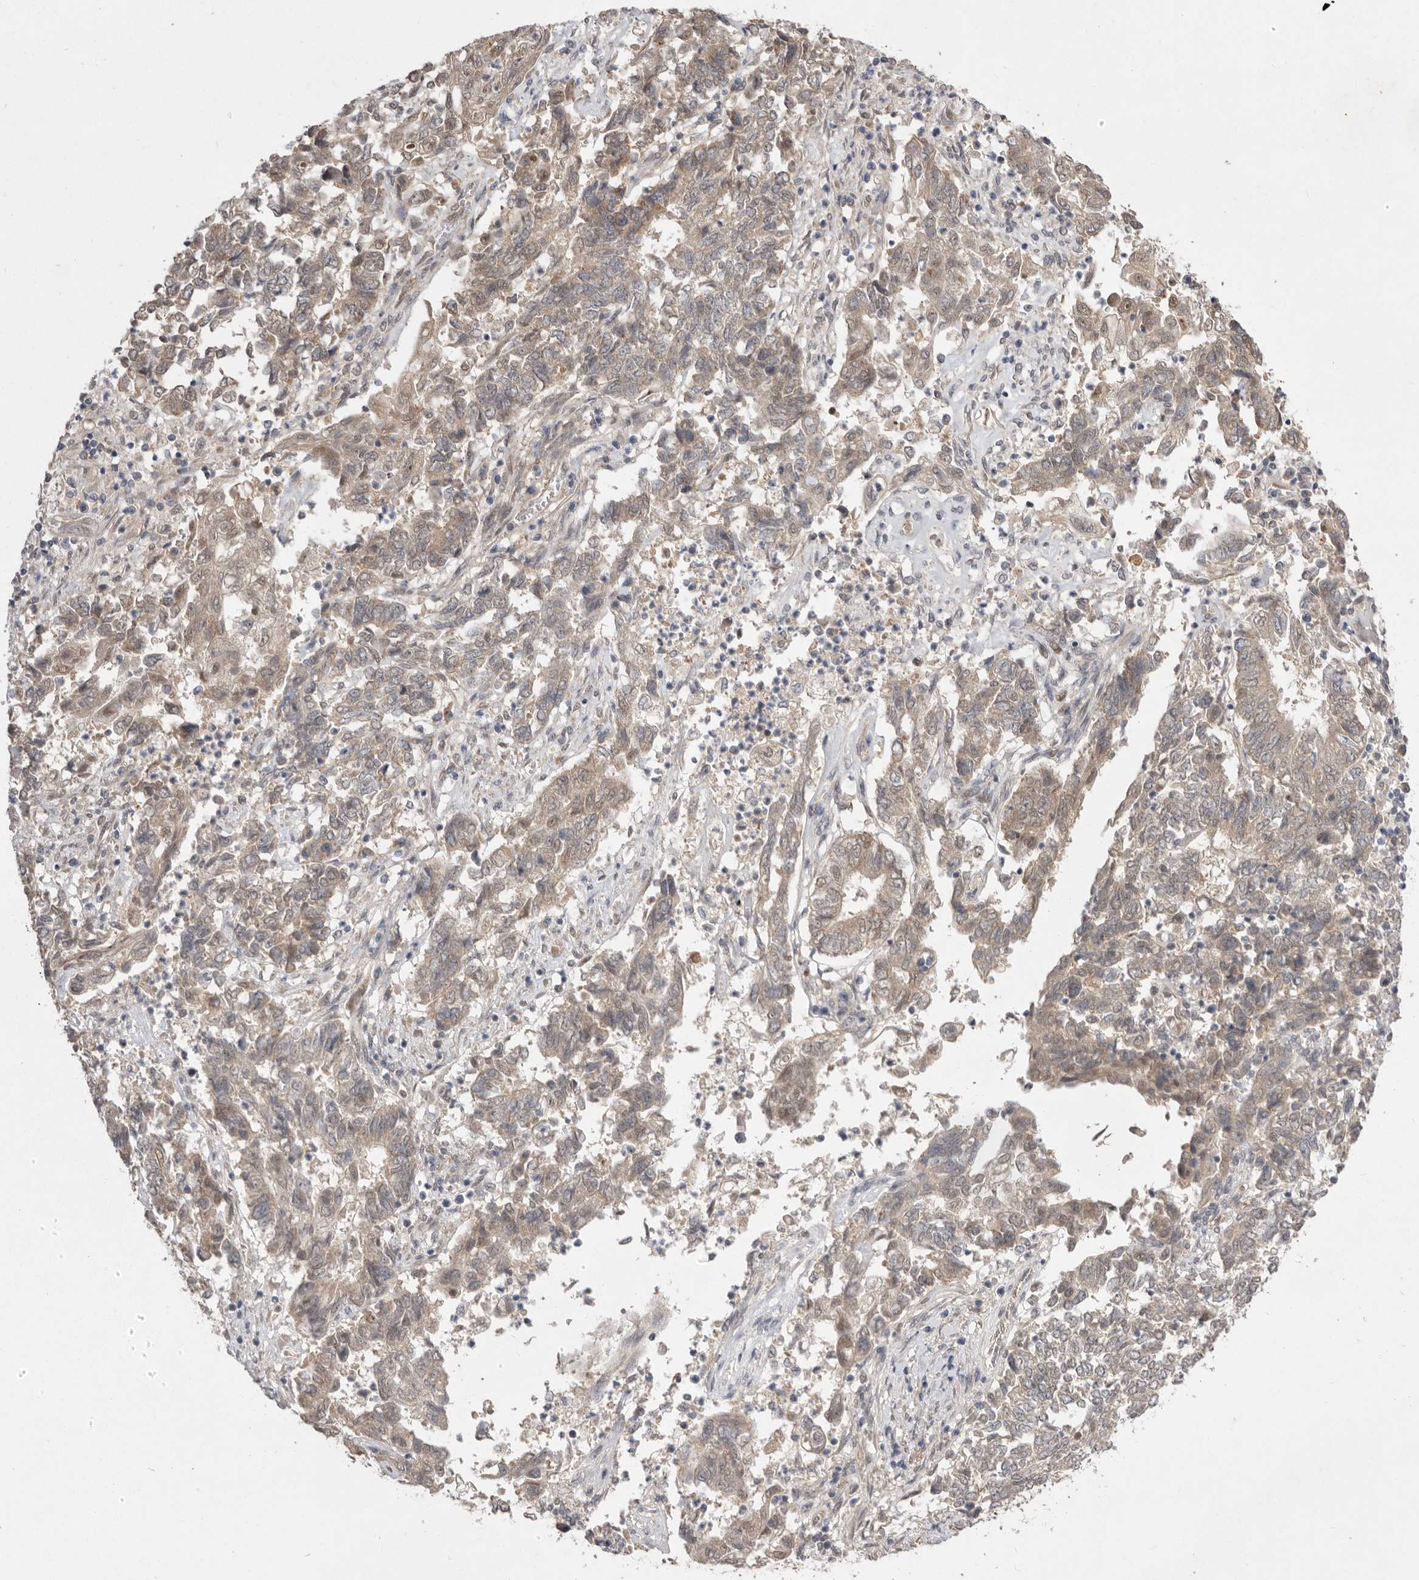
{"staining": {"intensity": "weak", "quantity": "25%-75%", "location": "cytoplasmic/membranous"}, "tissue": "endometrial cancer", "cell_type": "Tumor cells", "image_type": "cancer", "snomed": [{"axis": "morphology", "description": "Adenocarcinoma, NOS"}, {"axis": "topography", "description": "Endometrium"}], "caption": "Weak cytoplasmic/membranous staining for a protein is present in about 25%-75% of tumor cells of endometrial cancer using immunohistochemistry (IHC).", "gene": "NSUN4", "patient": {"sex": "female", "age": 80}}